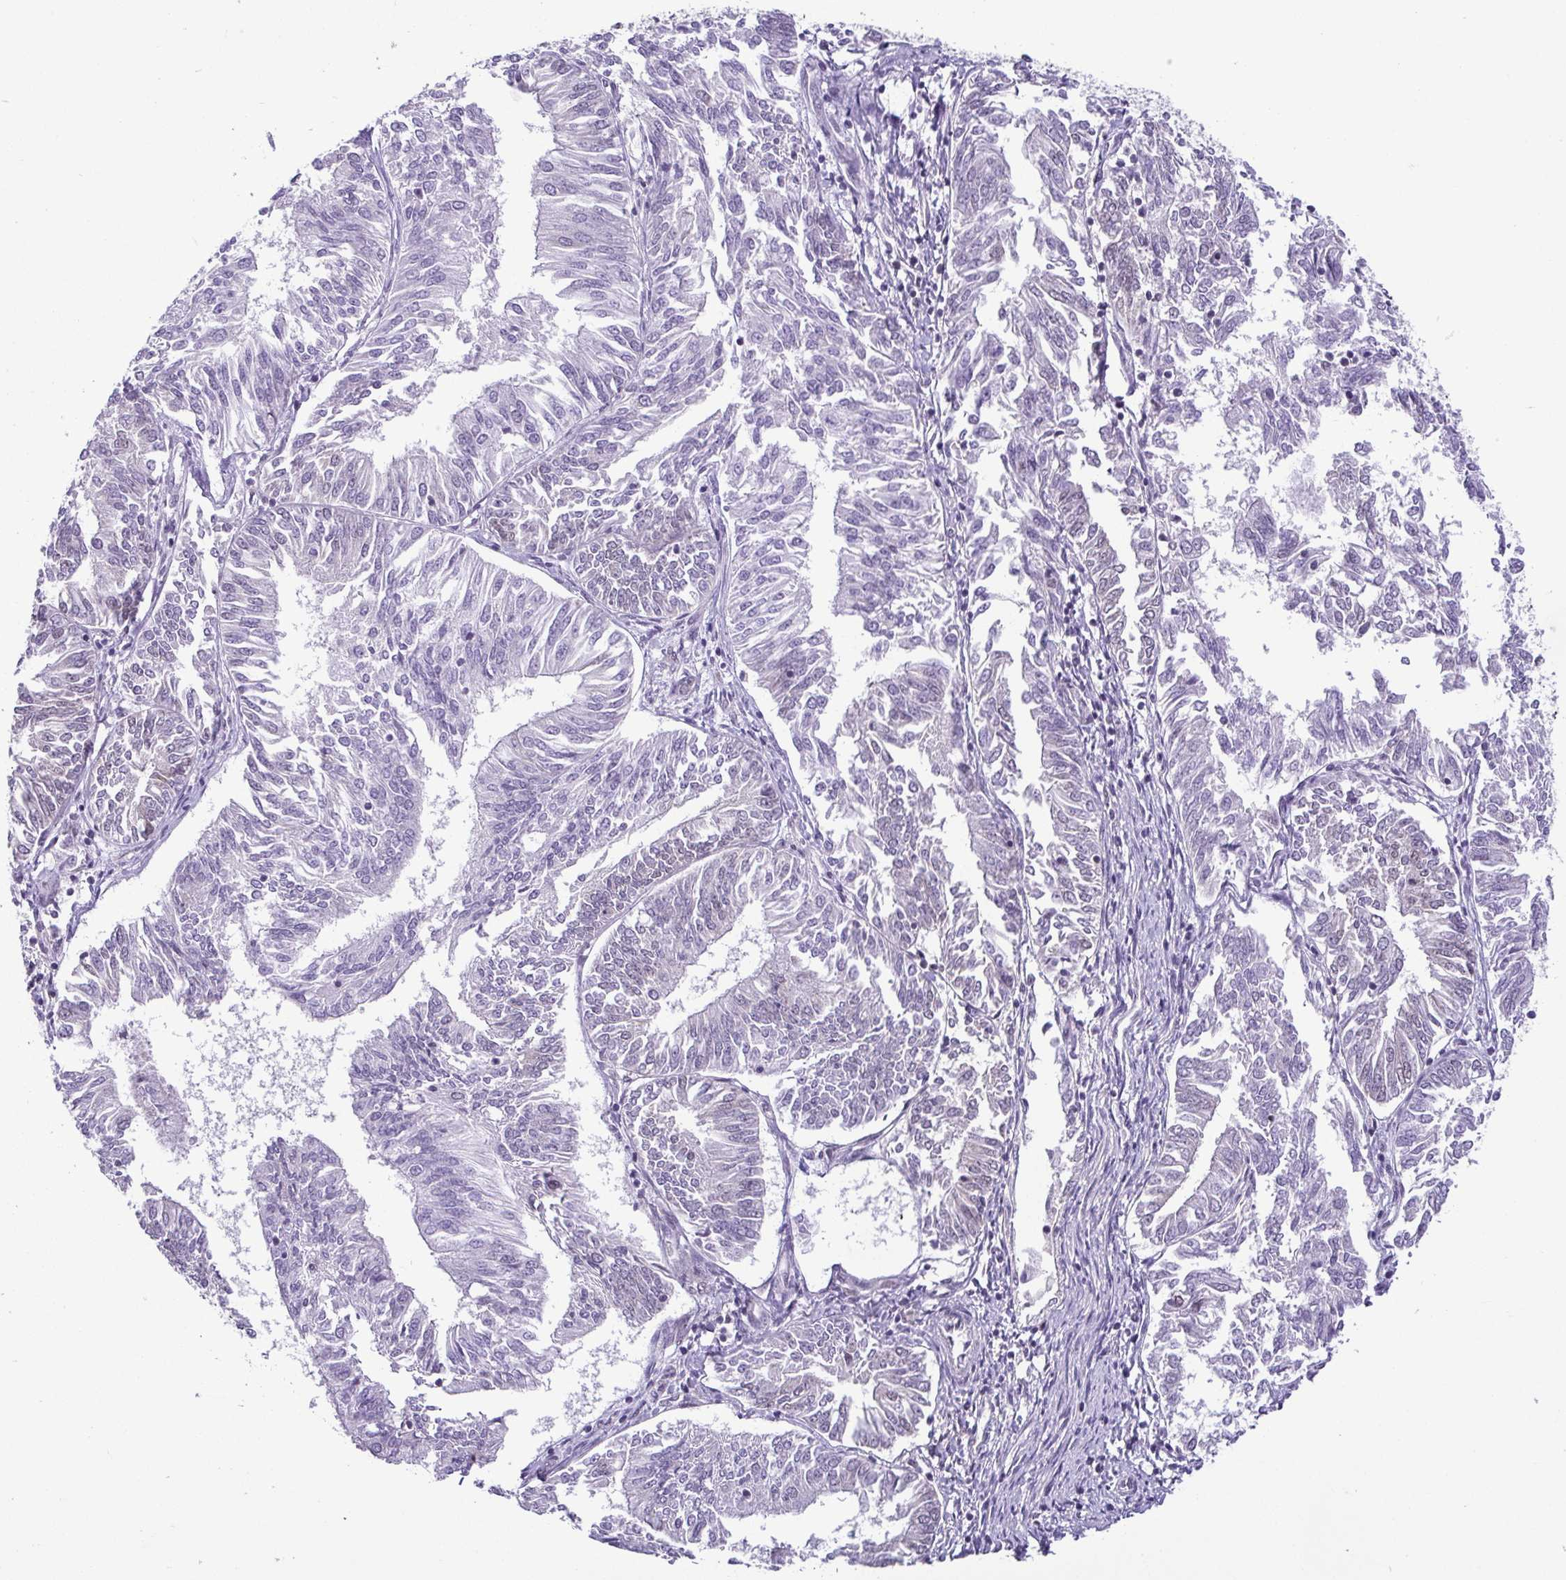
{"staining": {"intensity": "negative", "quantity": "none", "location": "none"}, "tissue": "endometrial cancer", "cell_type": "Tumor cells", "image_type": "cancer", "snomed": [{"axis": "morphology", "description": "Adenocarcinoma, NOS"}, {"axis": "topography", "description": "Endometrium"}], "caption": "Human adenocarcinoma (endometrial) stained for a protein using IHC demonstrates no positivity in tumor cells.", "gene": "RBM3", "patient": {"sex": "female", "age": 58}}